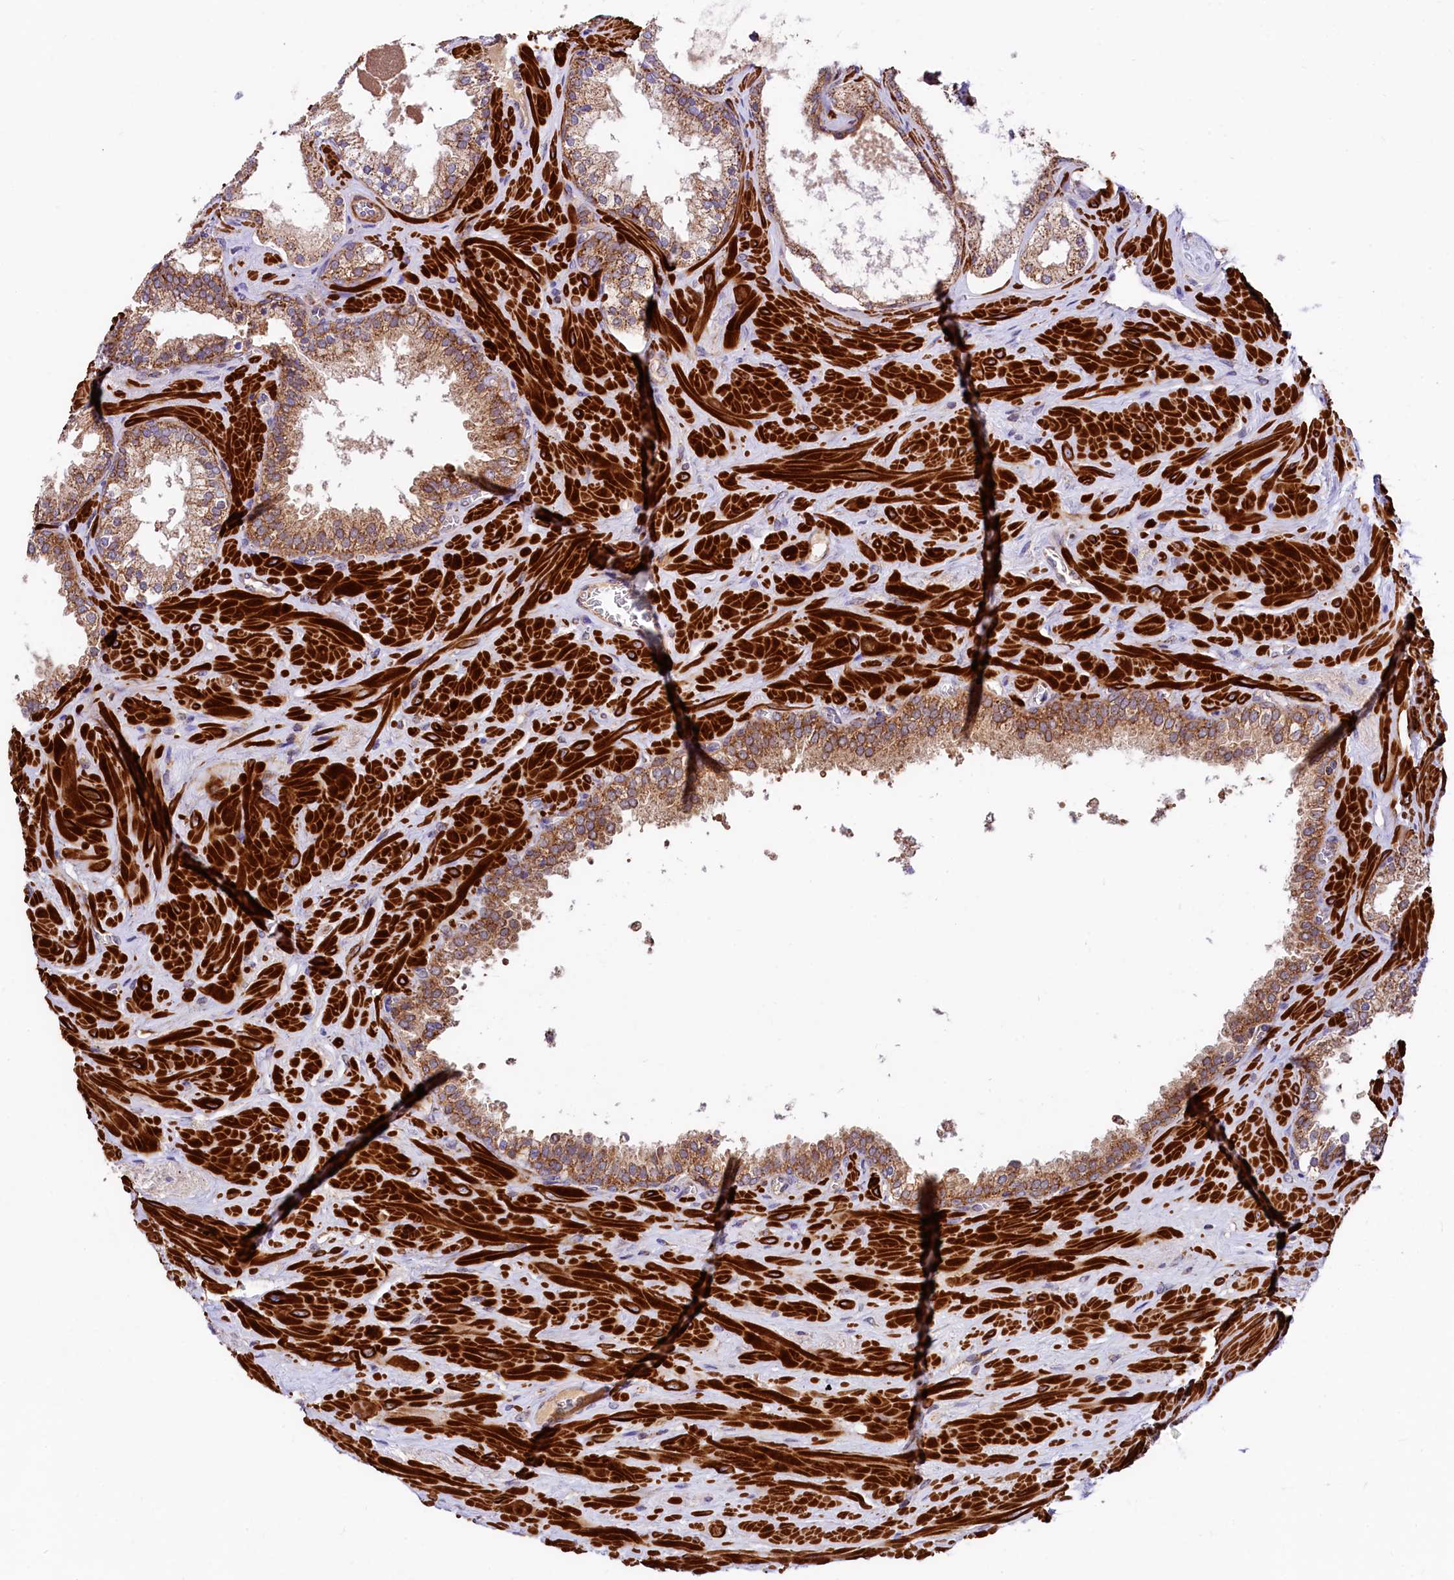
{"staining": {"intensity": "moderate", "quantity": ">75%", "location": "cytoplasmic/membranous"}, "tissue": "prostate cancer", "cell_type": "Tumor cells", "image_type": "cancer", "snomed": [{"axis": "morphology", "description": "Adenocarcinoma, High grade"}, {"axis": "topography", "description": "Prostate"}], "caption": "Prostate cancer (high-grade adenocarcinoma) tissue shows moderate cytoplasmic/membranous positivity in about >75% of tumor cells, visualized by immunohistochemistry. The staining was performed using DAB (3,3'-diaminobenzidine), with brown indicating positive protein expression. Nuclei are stained blue with hematoxylin.", "gene": "CIAO3", "patient": {"sex": "male", "age": 64}}